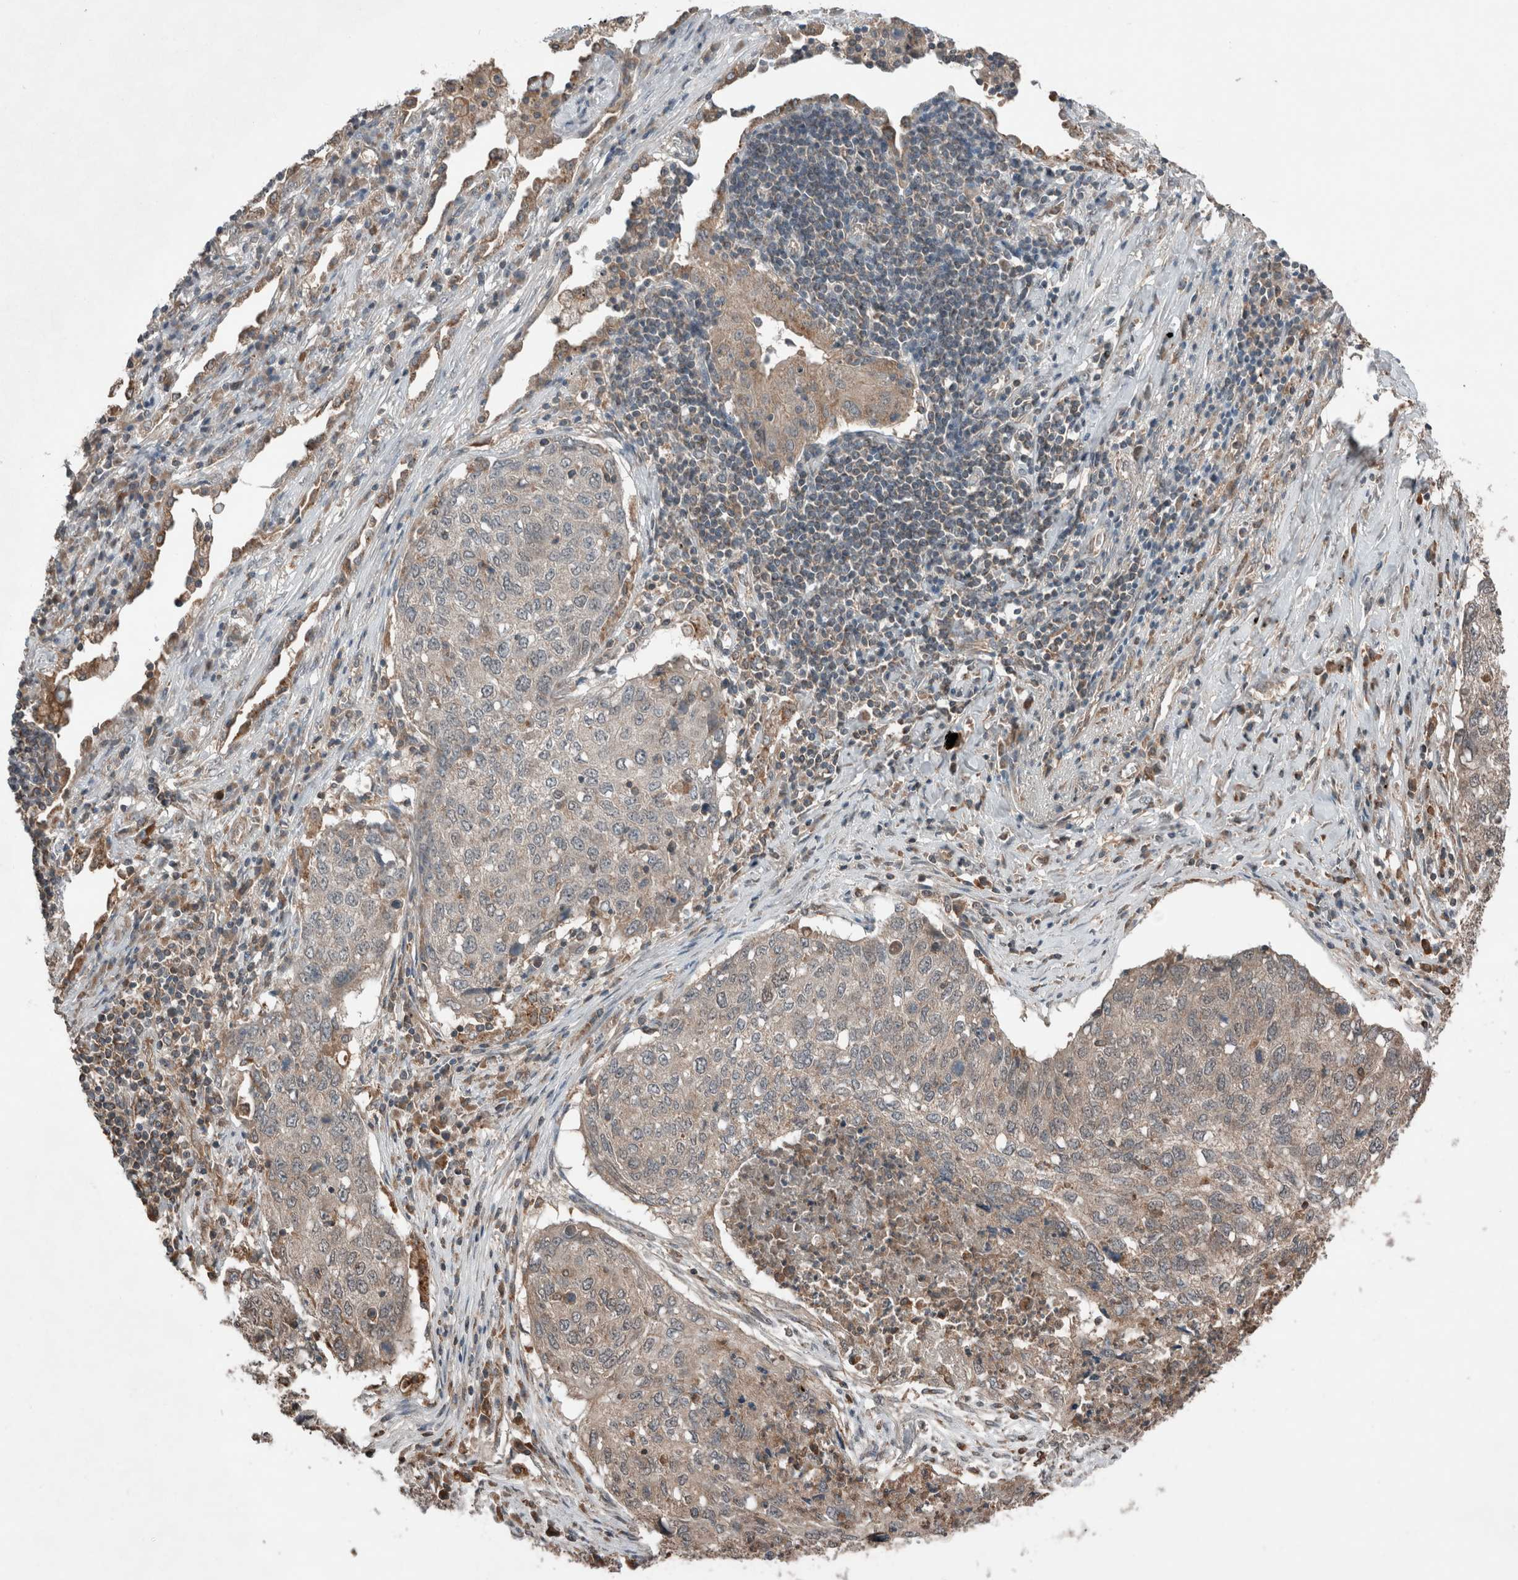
{"staining": {"intensity": "negative", "quantity": "none", "location": "none"}, "tissue": "lung cancer", "cell_type": "Tumor cells", "image_type": "cancer", "snomed": [{"axis": "morphology", "description": "Squamous cell carcinoma, NOS"}, {"axis": "topography", "description": "Lung"}], "caption": "Human lung cancer stained for a protein using IHC exhibits no expression in tumor cells.", "gene": "KLK14", "patient": {"sex": "female", "age": 63}}